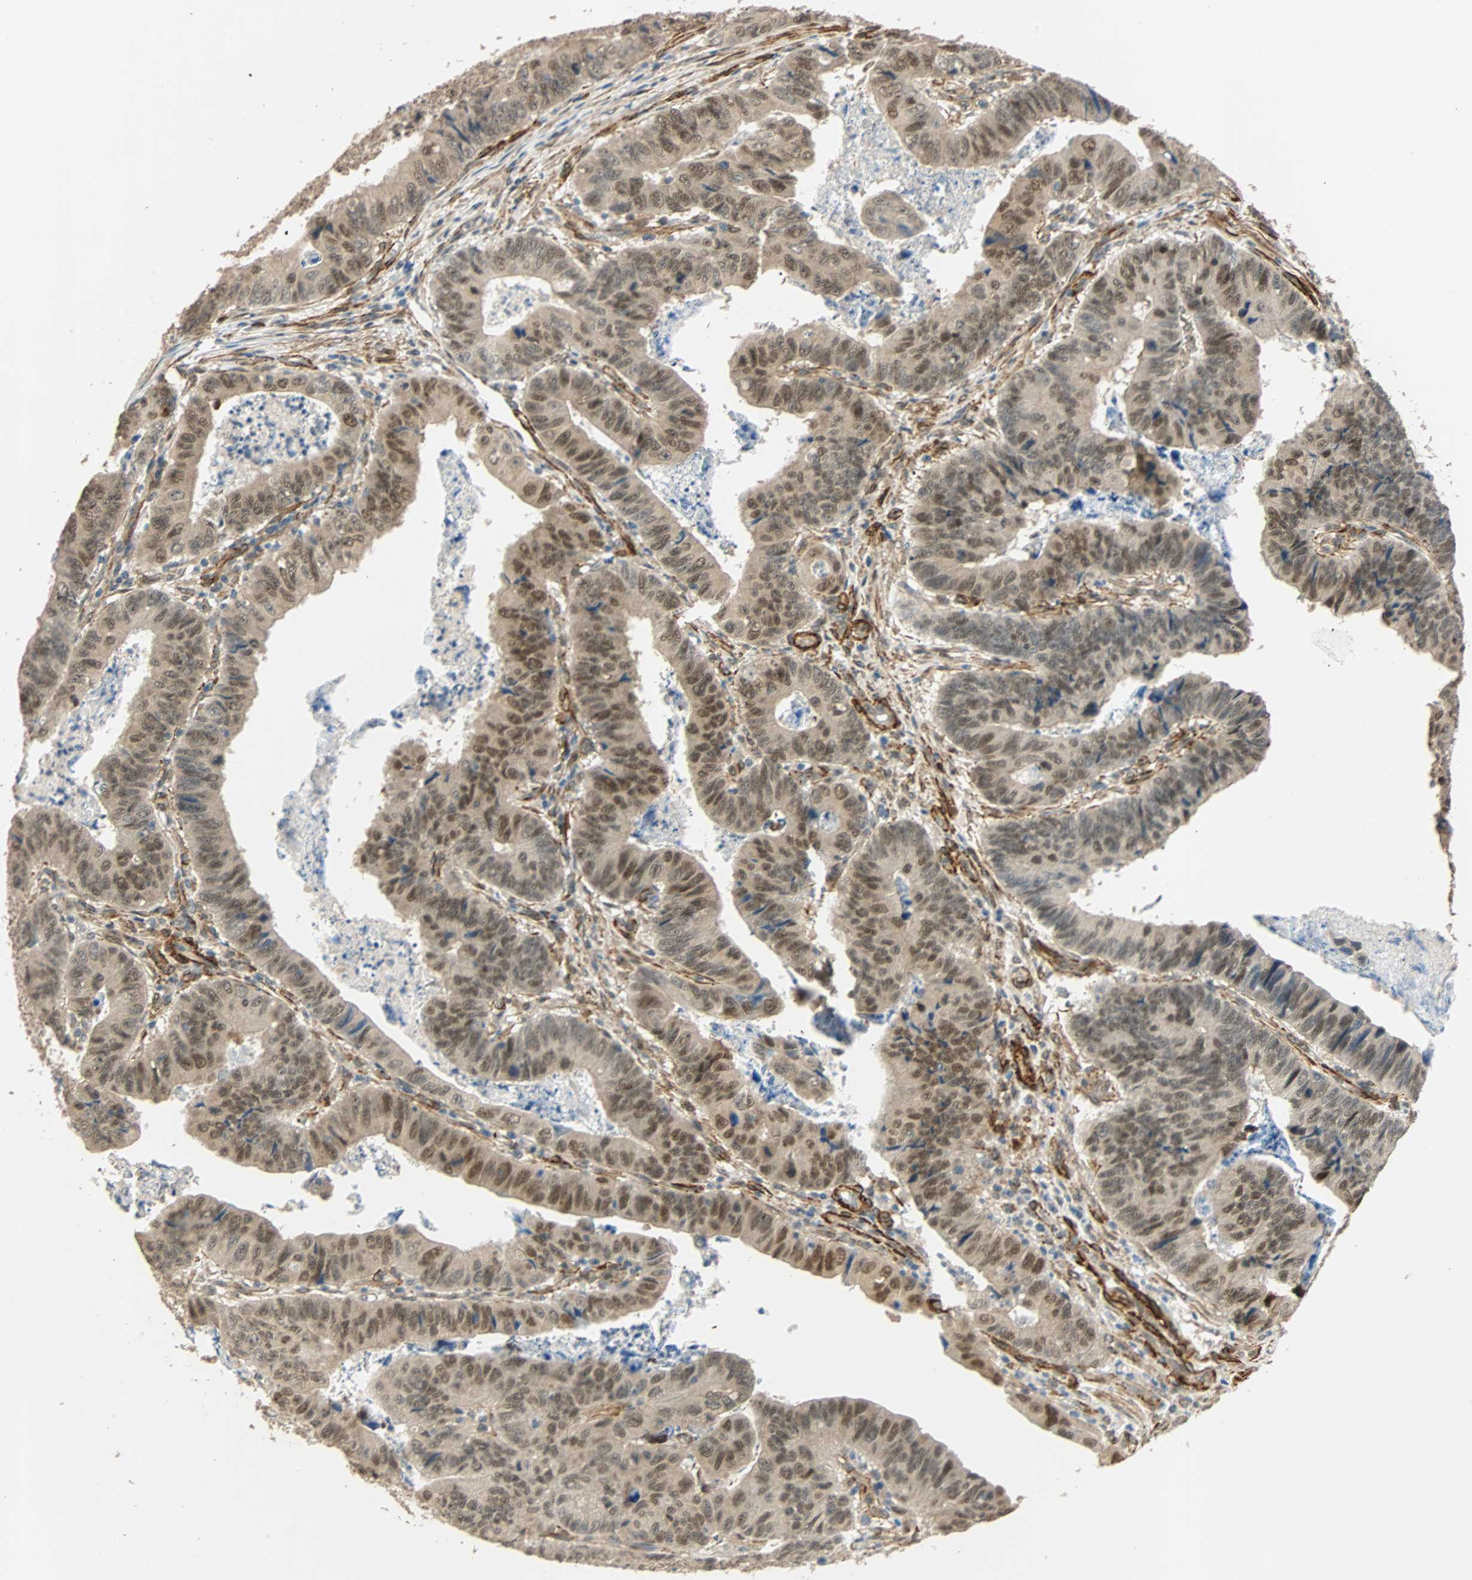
{"staining": {"intensity": "strong", "quantity": "25%-75%", "location": "cytoplasmic/membranous,nuclear"}, "tissue": "stomach cancer", "cell_type": "Tumor cells", "image_type": "cancer", "snomed": [{"axis": "morphology", "description": "Adenocarcinoma, NOS"}, {"axis": "topography", "description": "Stomach, lower"}], "caption": "Immunohistochemistry (IHC) (DAB (3,3'-diaminobenzidine)) staining of stomach adenocarcinoma demonstrates strong cytoplasmic/membranous and nuclear protein expression in approximately 25%-75% of tumor cells.", "gene": "QSER1", "patient": {"sex": "male", "age": 77}}